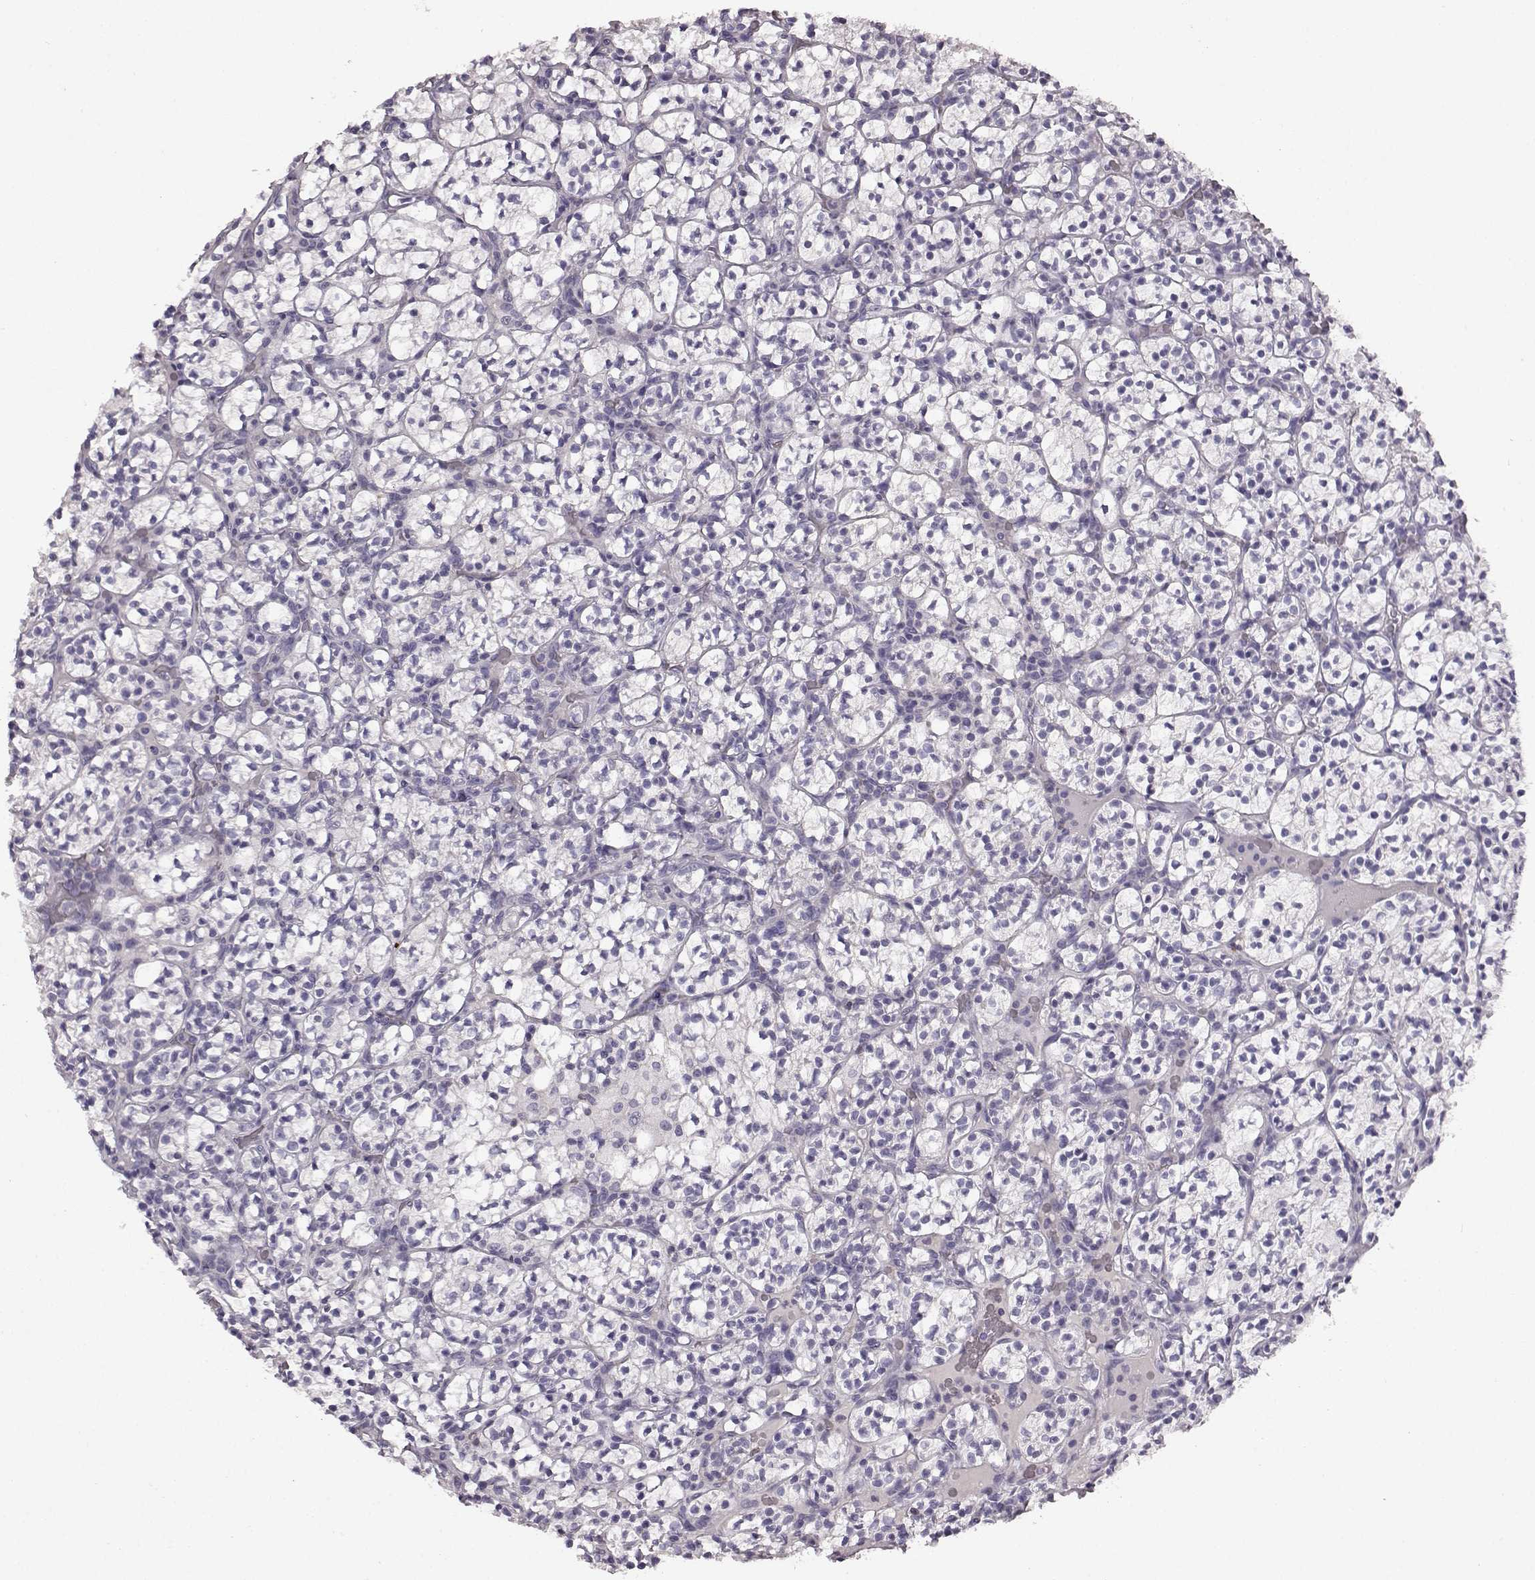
{"staining": {"intensity": "negative", "quantity": "none", "location": "none"}, "tissue": "renal cancer", "cell_type": "Tumor cells", "image_type": "cancer", "snomed": [{"axis": "morphology", "description": "Adenocarcinoma, NOS"}, {"axis": "topography", "description": "Kidney"}], "caption": "The IHC histopathology image has no significant positivity in tumor cells of renal cancer tissue.", "gene": "KRT85", "patient": {"sex": "female", "age": 89}}